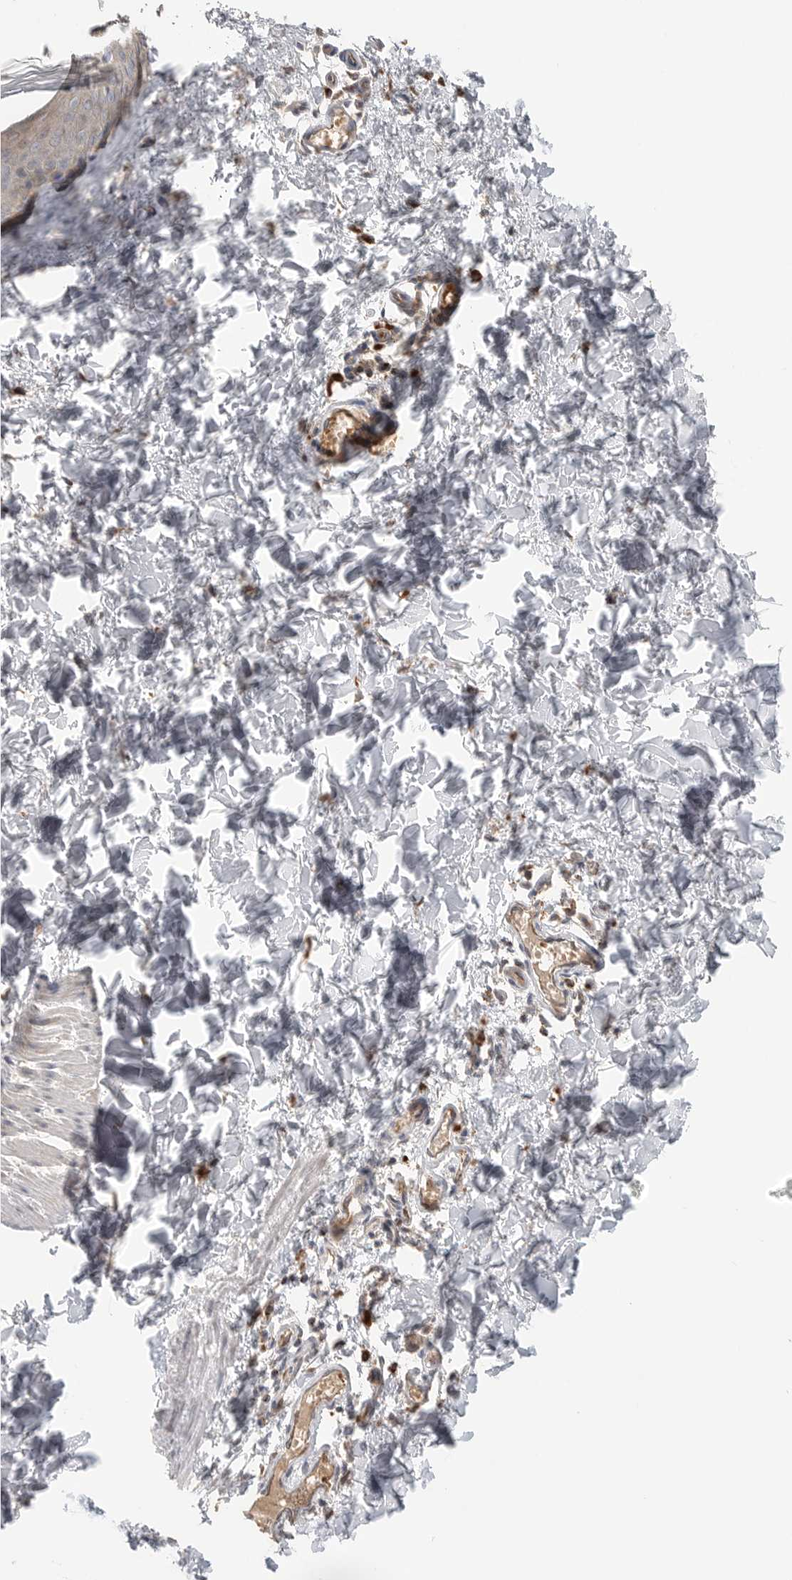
{"staining": {"intensity": "negative", "quantity": "none", "location": "none"}, "tissue": "skin", "cell_type": "Fibroblasts", "image_type": "normal", "snomed": [{"axis": "morphology", "description": "Normal tissue, NOS"}, {"axis": "topography", "description": "Skin"}], "caption": "Protein analysis of normal skin demonstrates no significant positivity in fibroblasts.", "gene": "GALNS", "patient": {"sex": "female", "age": 27}}